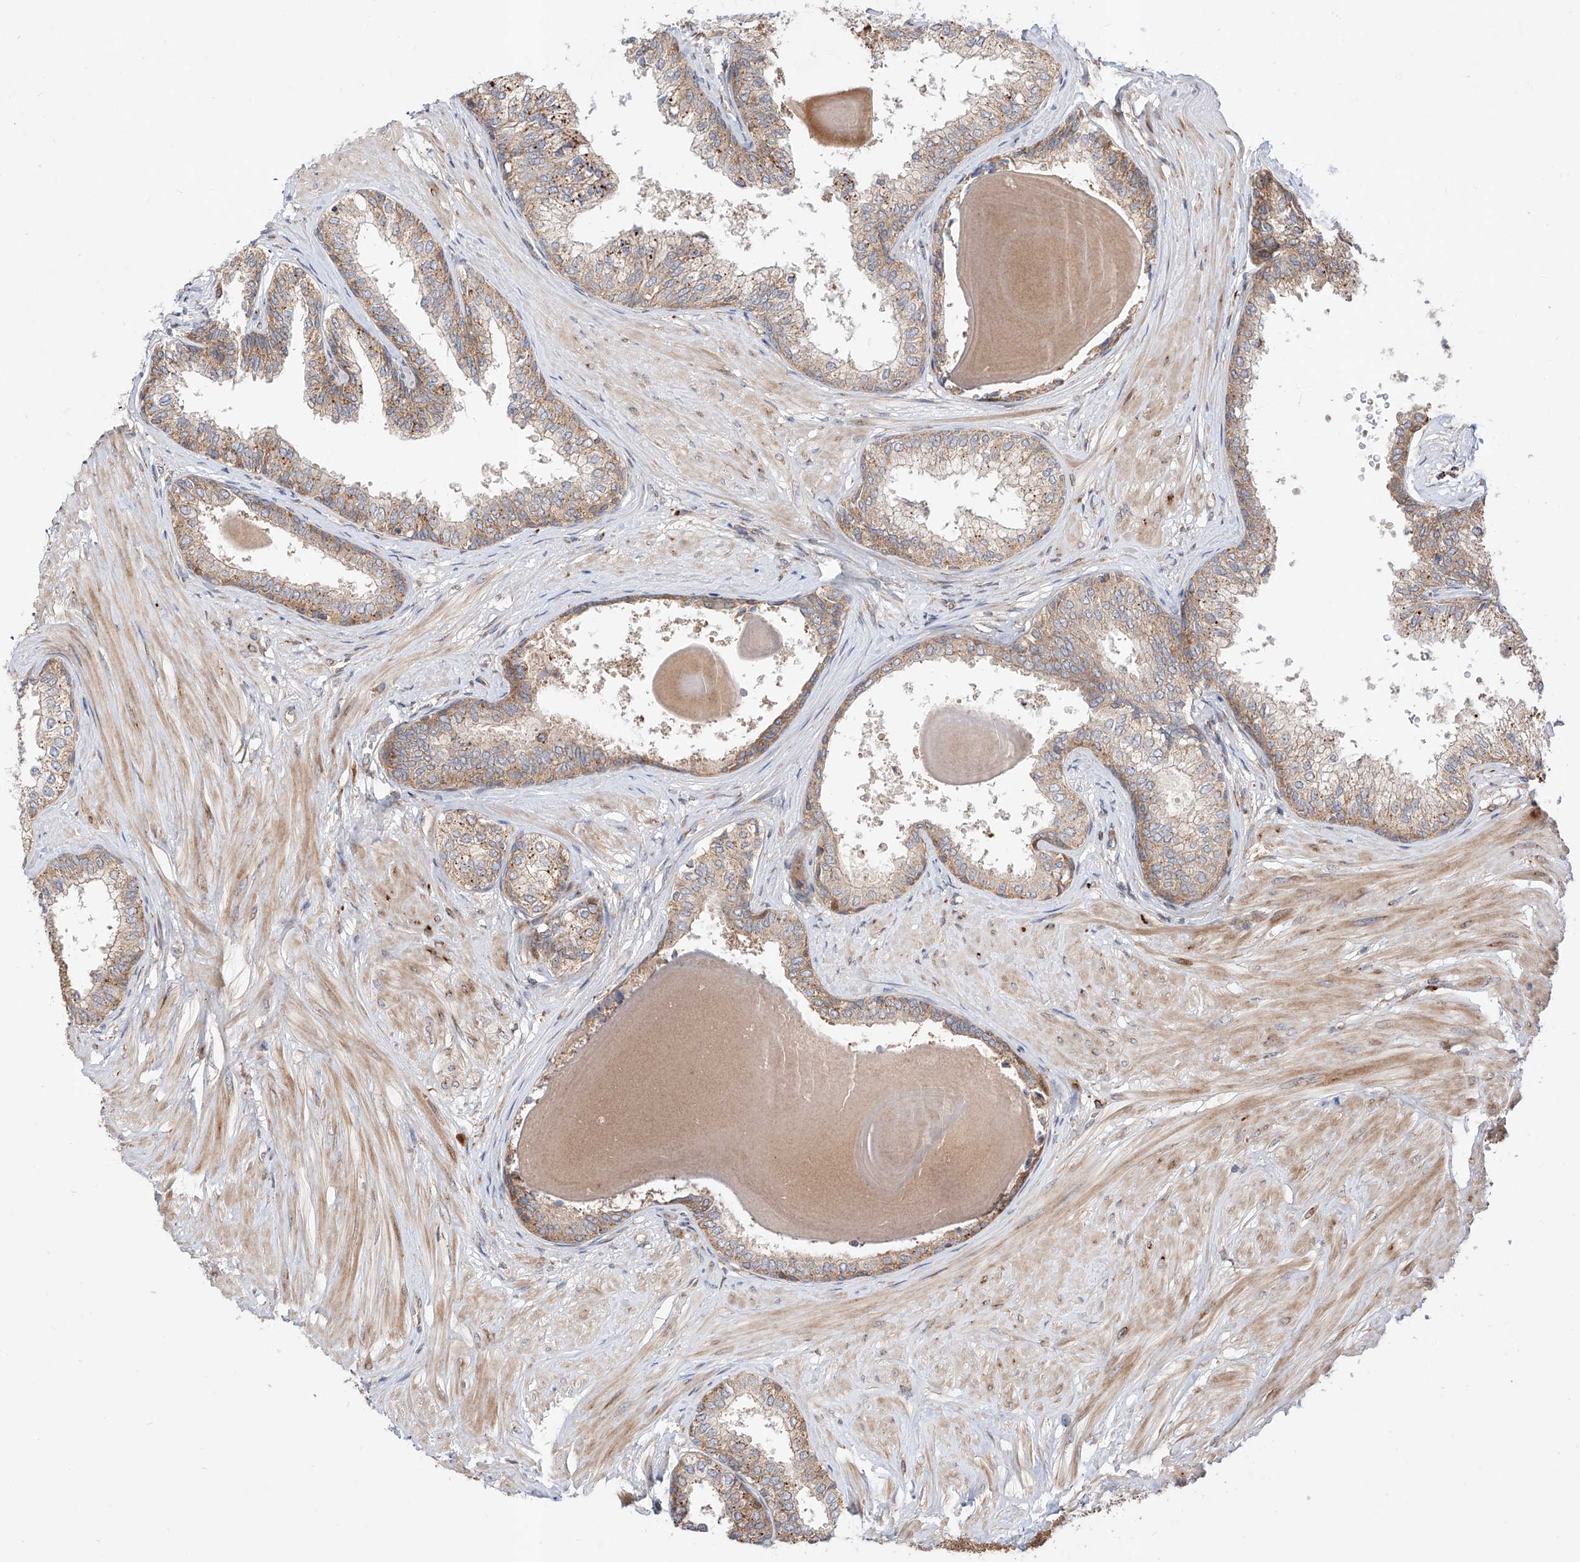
{"staining": {"intensity": "moderate", "quantity": ">75%", "location": "cytoplasmic/membranous"}, "tissue": "prostate", "cell_type": "Glandular cells", "image_type": "normal", "snomed": [{"axis": "morphology", "description": "Normal tissue, NOS"}, {"axis": "topography", "description": "Prostate"}], "caption": "Immunohistochemical staining of benign human prostate displays >75% levels of moderate cytoplasmic/membranous protein positivity in approximately >75% of glandular cells. Immunohistochemistry (ihc) stains the protein in brown and the nuclei are stained blue.", "gene": "DIRAS3", "patient": {"sex": "male", "age": 48}}